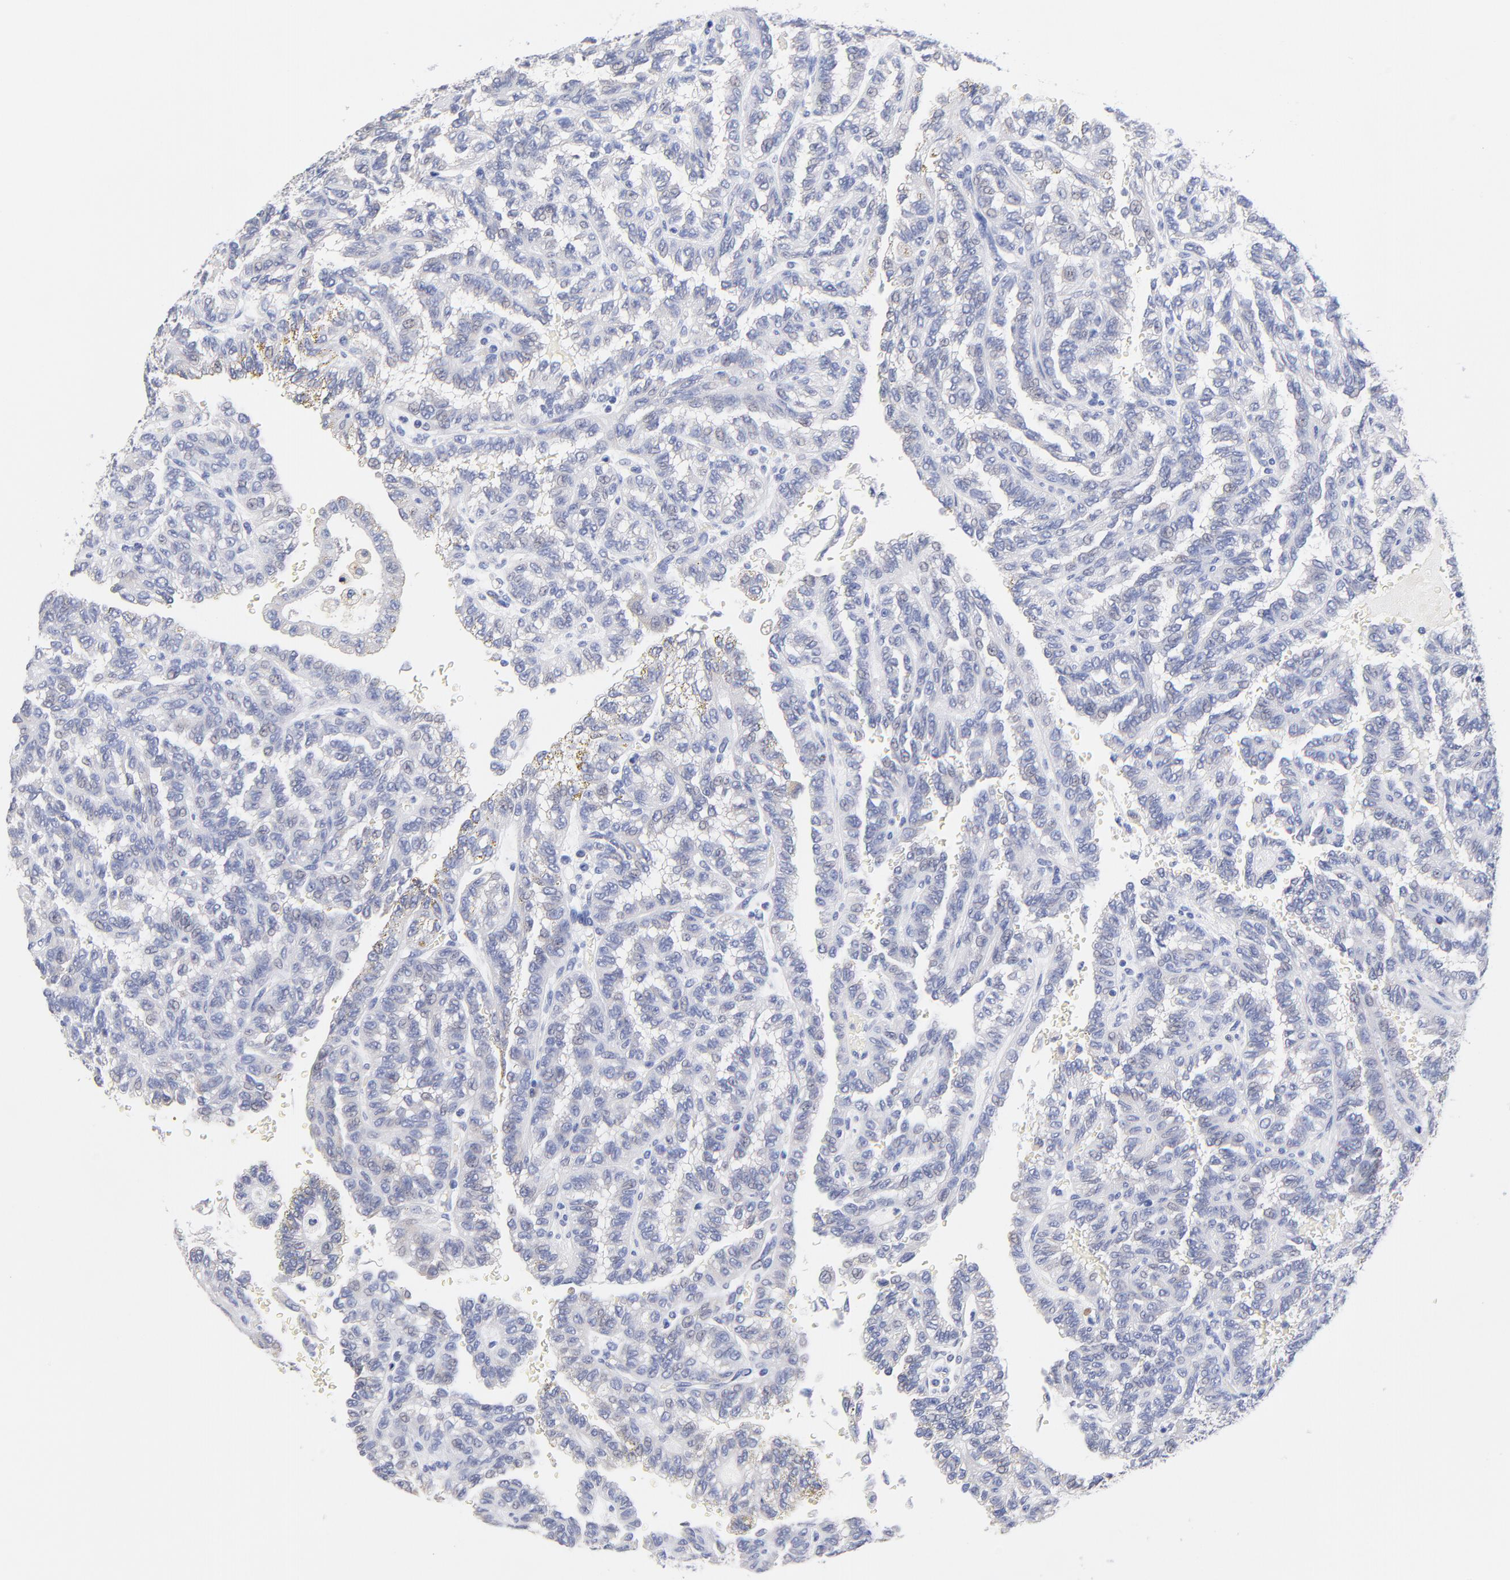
{"staining": {"intensity": "negative", "quantity": "none", "location": "none"}, "tissue": "renal cancer", "cell_type": "Tumor cells", "image_type": "cancer", "snomed": [{"axis": "morphology", "description": "Inflammation, NOS"}, {"axis": "morphology", "description": "Adenocarcinoma, NOS"}, {"axis": "topography", "description": "Kidney"}], "caption": "Tumor cells are negative for brown protein staining in adenocarcinoma (renal).", "gene": "LAX1", "patient": {"sex": "male", "age": 68}}